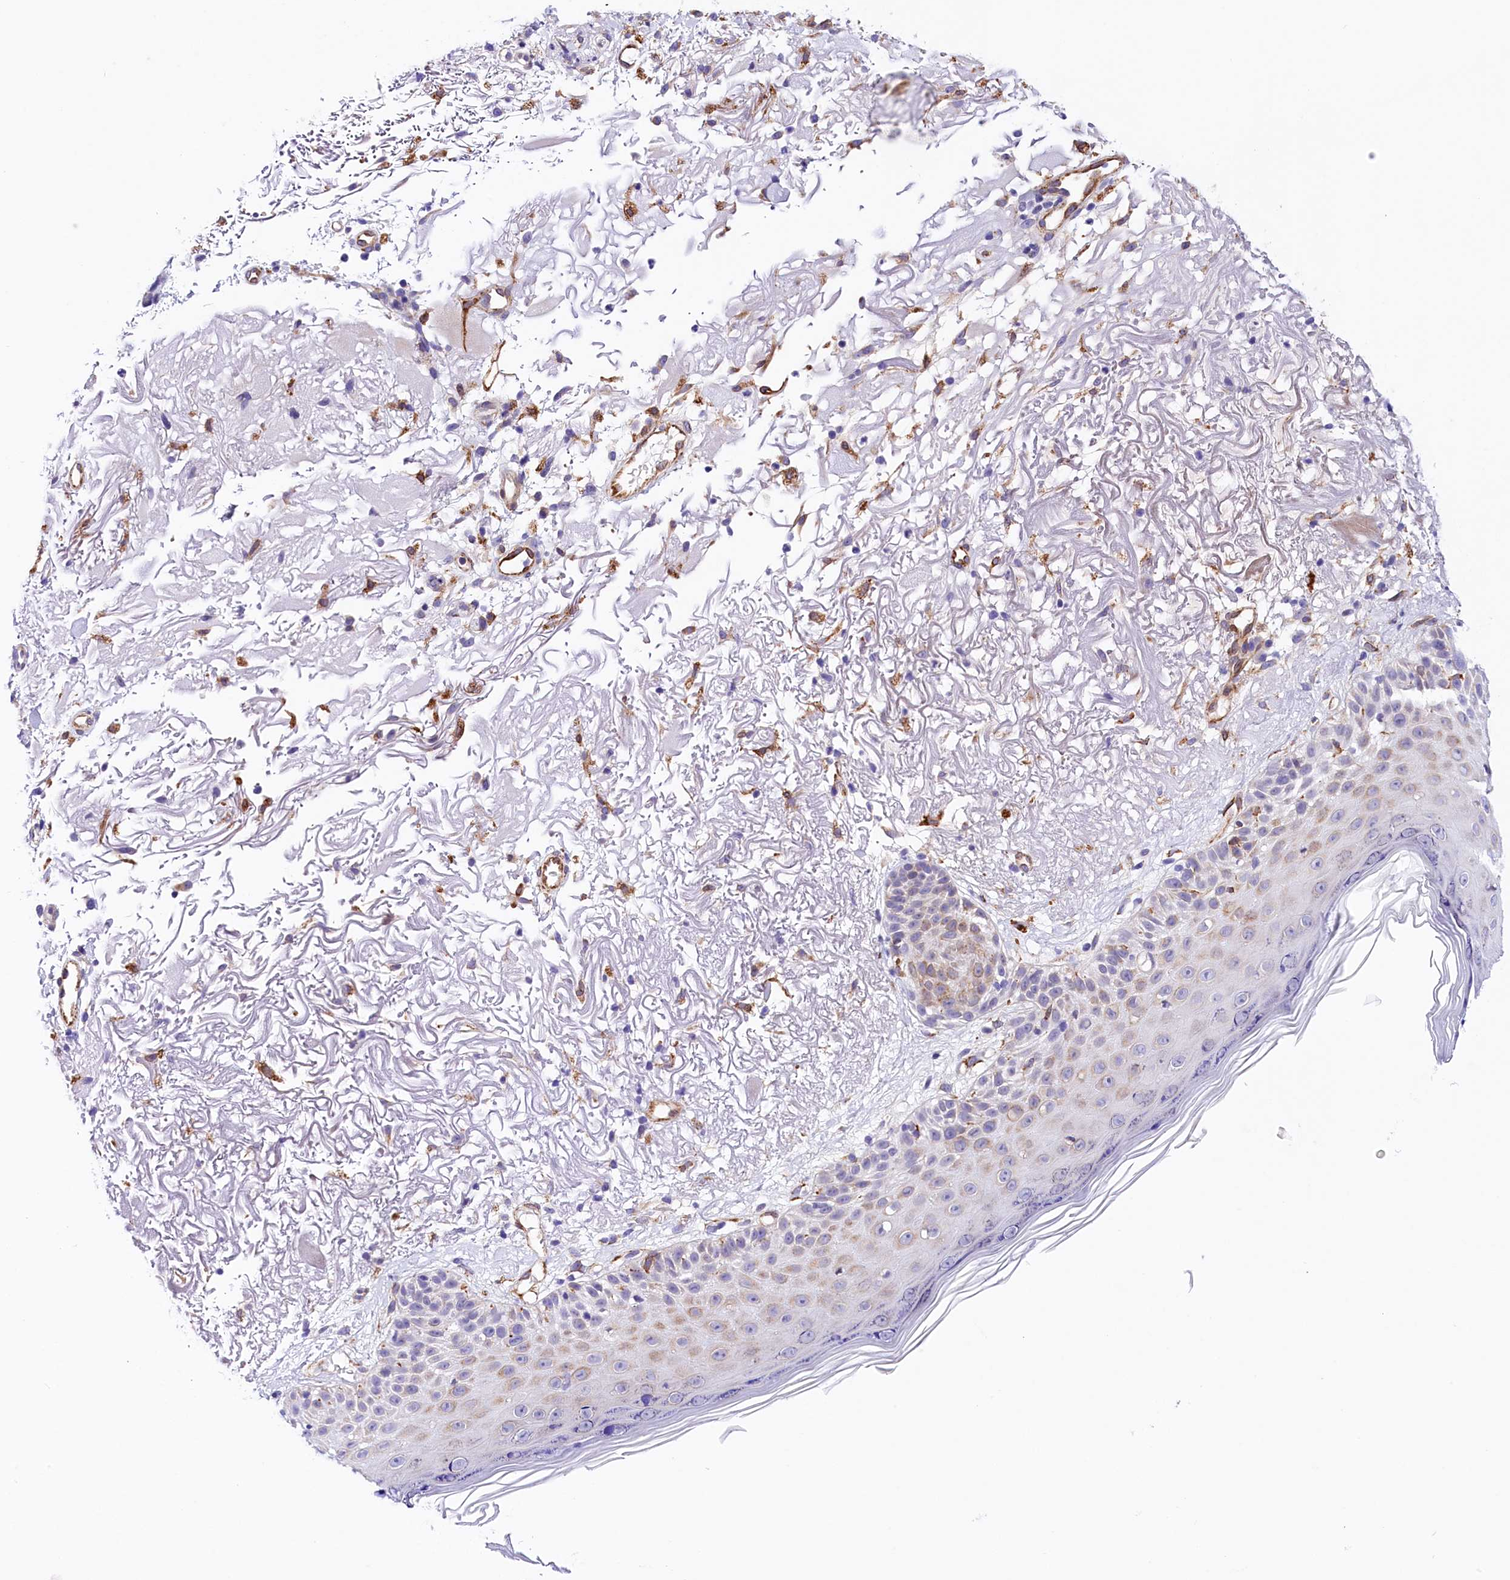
{"staining": {"intensity": "moderate", "quantity": "<25%", "location": "cytoplasmic/membranous"}, "tissue": "skin cancer", "cell_type": "Tumor cells", "image_type": "cancer", "snomed": [{"axis": "morphology", "description": "Normal tissue, NOS"}, {"axis": "morphology", "description": "Squamous cell carcinoma, NOS"}, {"axis": "topography", "description": "Skin"}], "caption": "Immunohistochemical staining of skin squamous cell carcinoma displays moderate cytoplasmic/membranous protein staining in approximately <25% of tumor cells.", "gene": "ITGA1", "patient": {"sex": "female", "age": 96}}